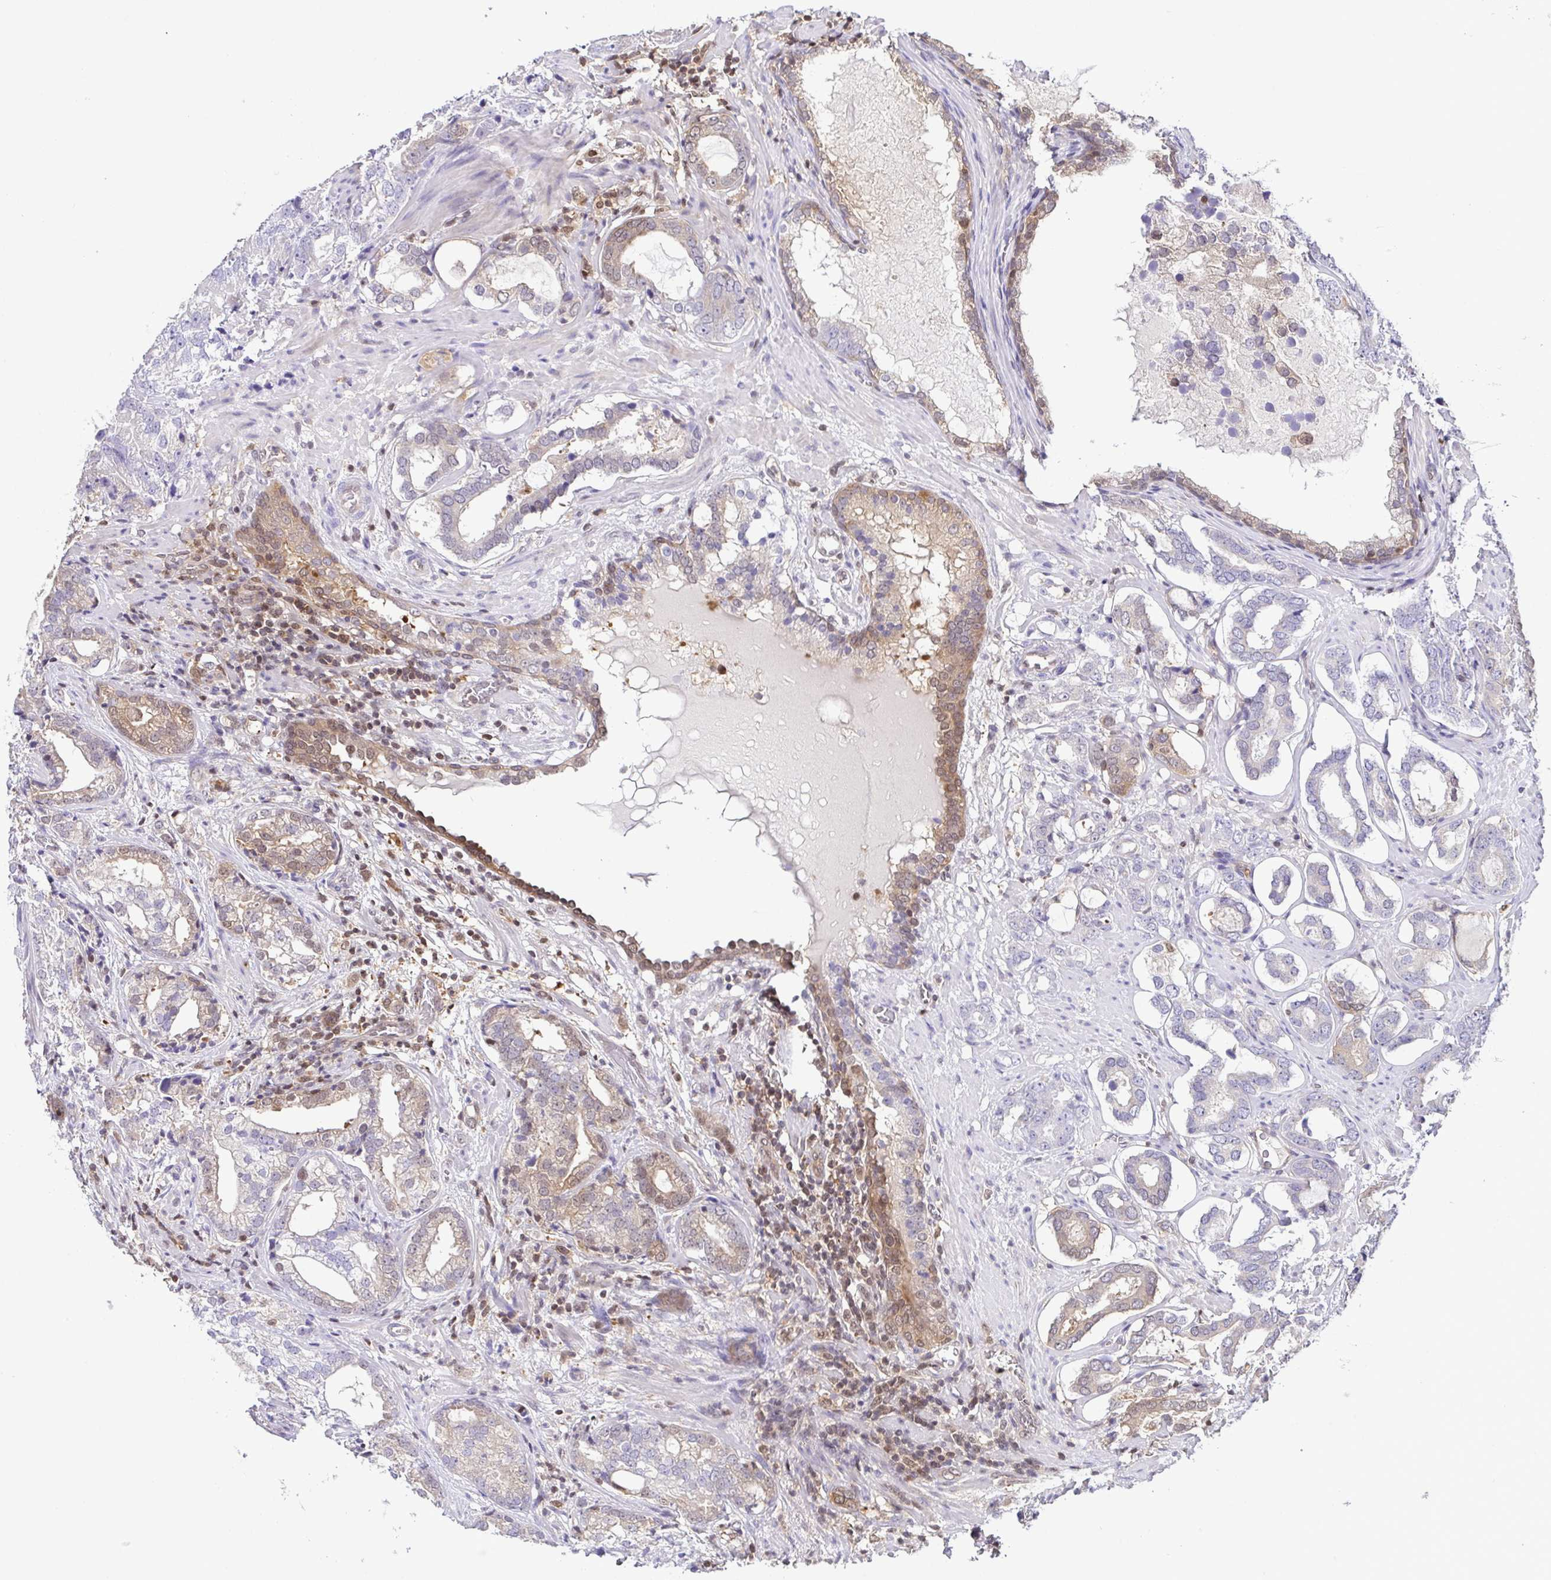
{"staining": {"intensity": "moderate", "quantity": "<25%", "location": "cytoplasmic/membranous"}, "tissue": "prostate cancer", "cell_type": "Tumor cells", "image_type": "cancer", "snomed": [{"axis": "morphology", "description": "Adenocarcinoma, High grade"}, {"axis": "topography", "description": "Prostate"}], "caption": "Human adenocarcinoma (high-grade) (prostate) stained with a protein marker reveals moderate staining in tumor cells.", "gene": "PSMB9", "patient": {"sex": "male", "age": 75}}